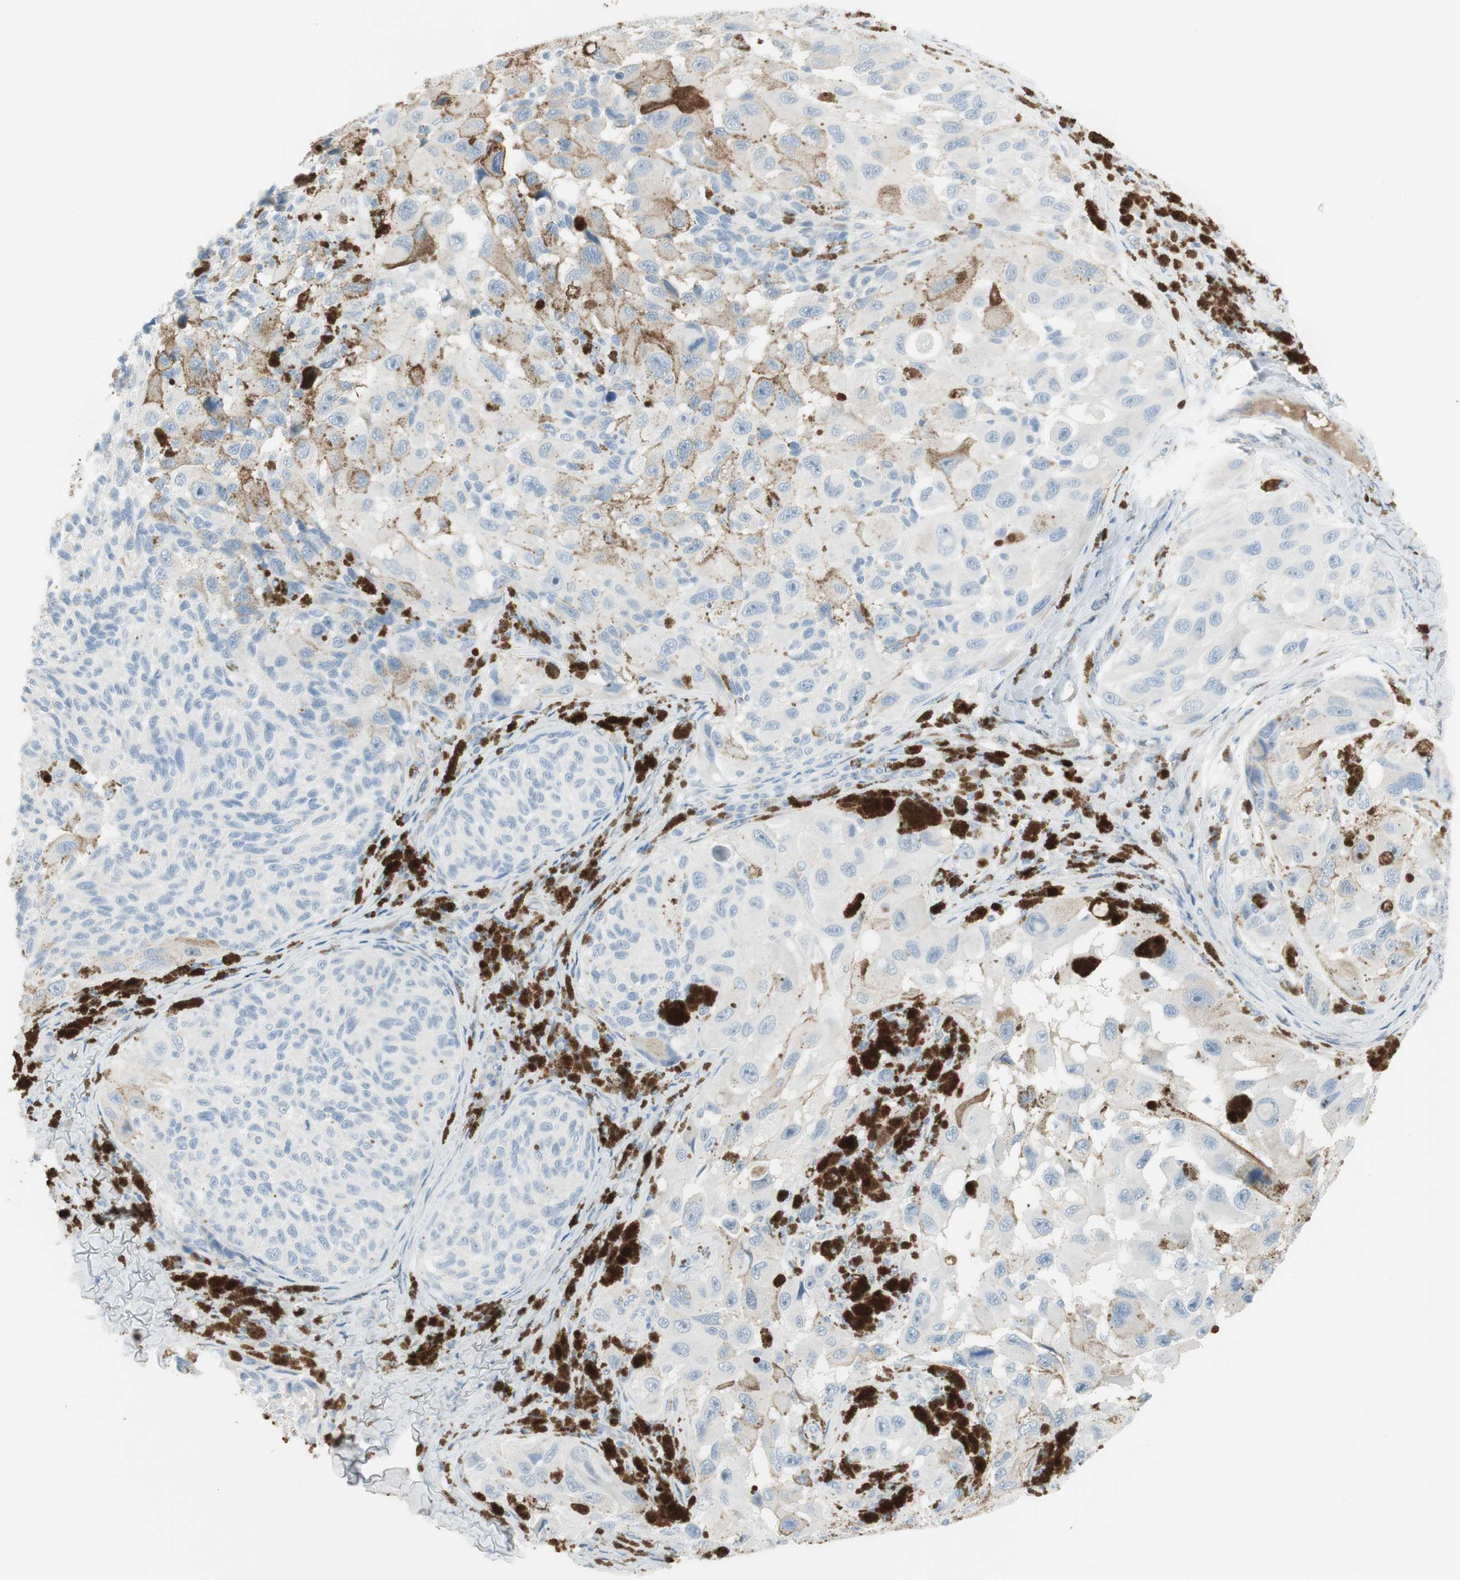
{"staining": {"intensity": "negative", "quantity": "none", "location": "none"}, "tissue": "melanoma", "cell_type": "Tumor cells", "image_type": "cancer", "snomed": [{"axis": "morphology", "description": "Malignant melanoma, NOS"}, {"axis": "topography", "description": "Skin"}], "caption": "Micrograph shows no significant protein expression in tumor cells of melanoma.", "gene": "CACNA2D1", "patient": {"sex": "female", "age": 73}}